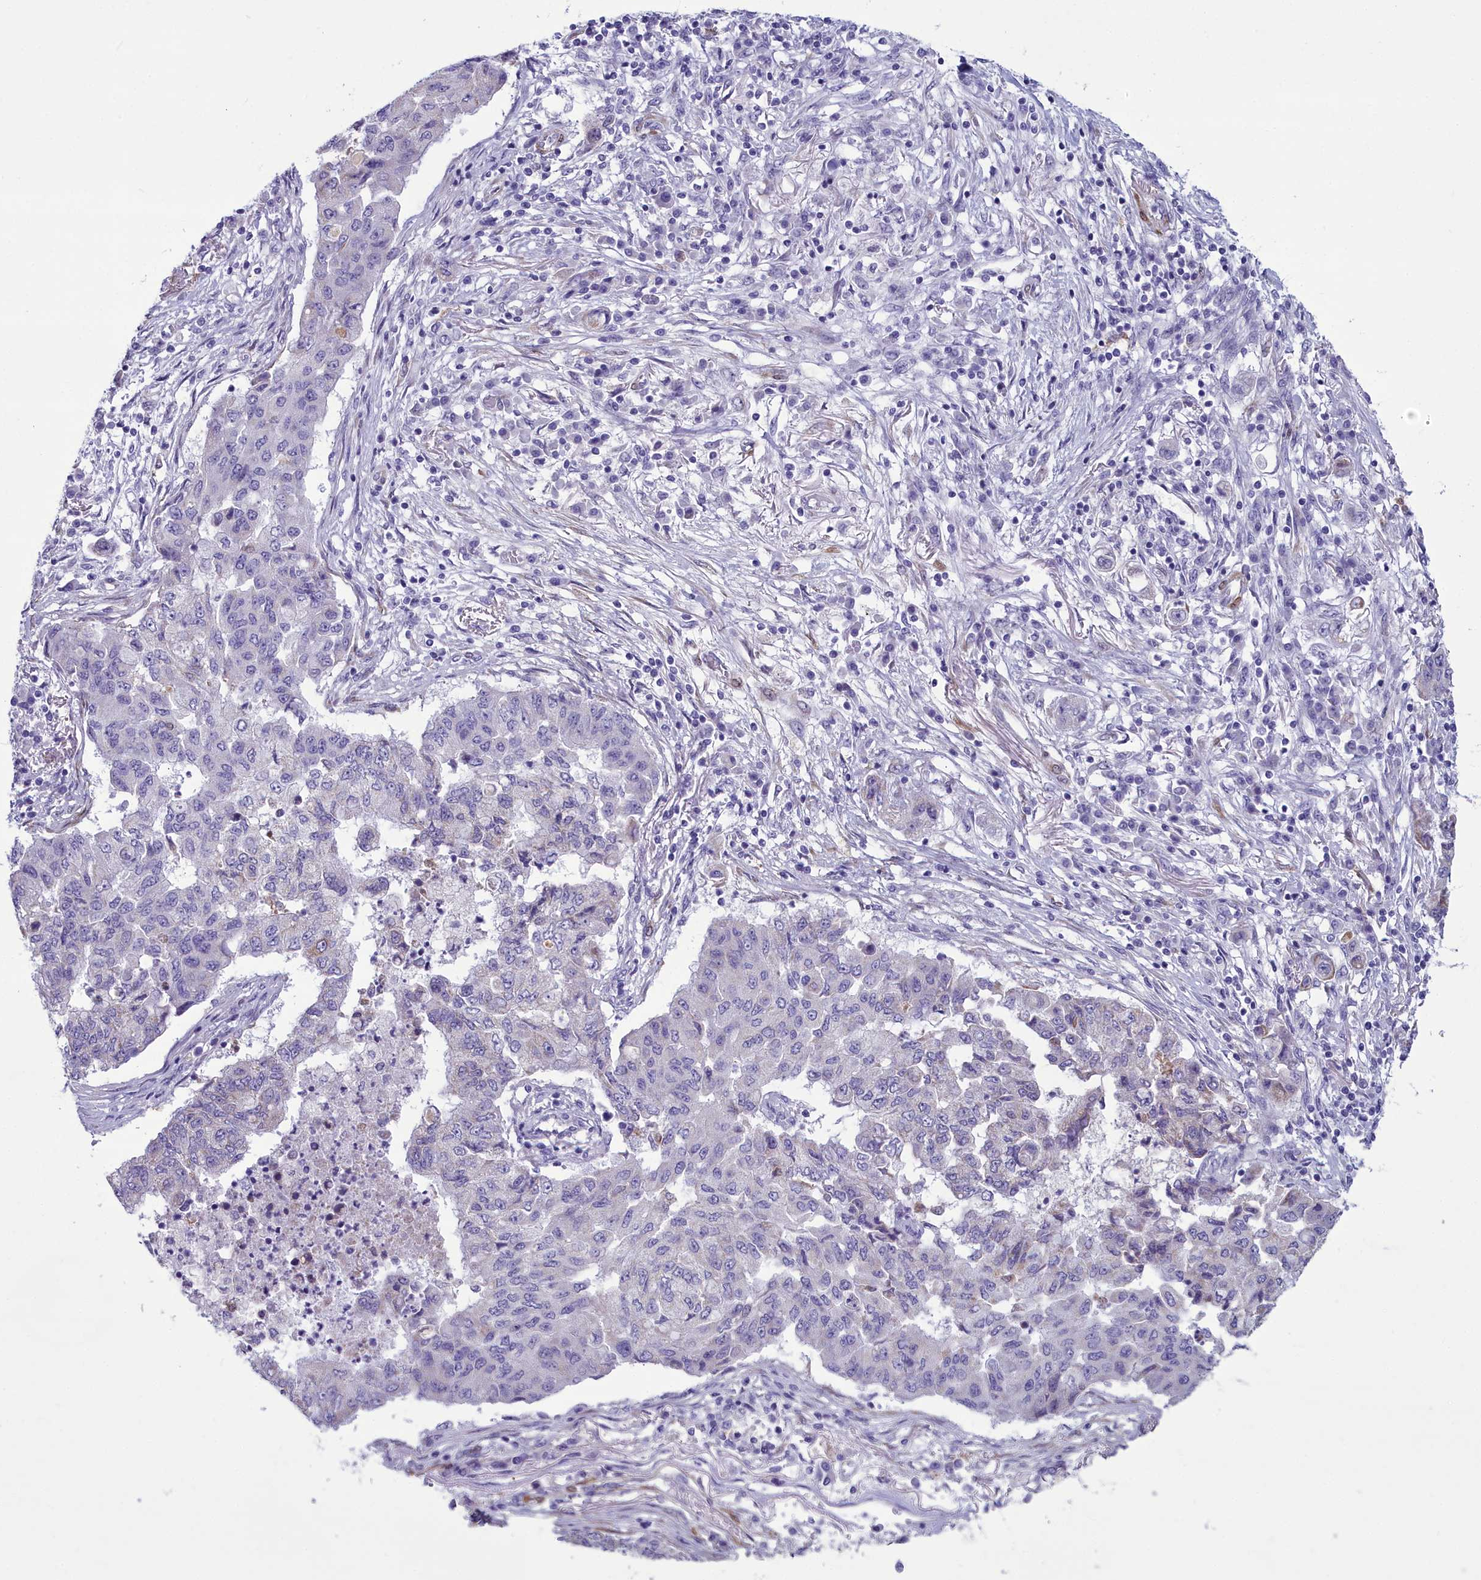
{"staining": {"intensity": "negative", "quantity": "none", "location": "none"}, "tissue": "lung cancer", "cell_type": "Tumor cells", "image_type": "cancer", "snomed": [{"axis": "morphology", "description": "Squamous cell carcinoma, NOS"}, {"axis": "topography", "description": "Lung"}], "caption": "Immunohistochemistry photomicrograph of neoplastic tissue: human lung squamous cell carcinoma stained with DAB (3,3'-diaminobenzidine) exhibits no significant protein staining in tumor cells. (DAB (3,3'-diaminobenzidine) IHC with hematoxylin counter stain).", "gene": "PPP1R14A", "patient": {"sex": "male", "age": 74}}